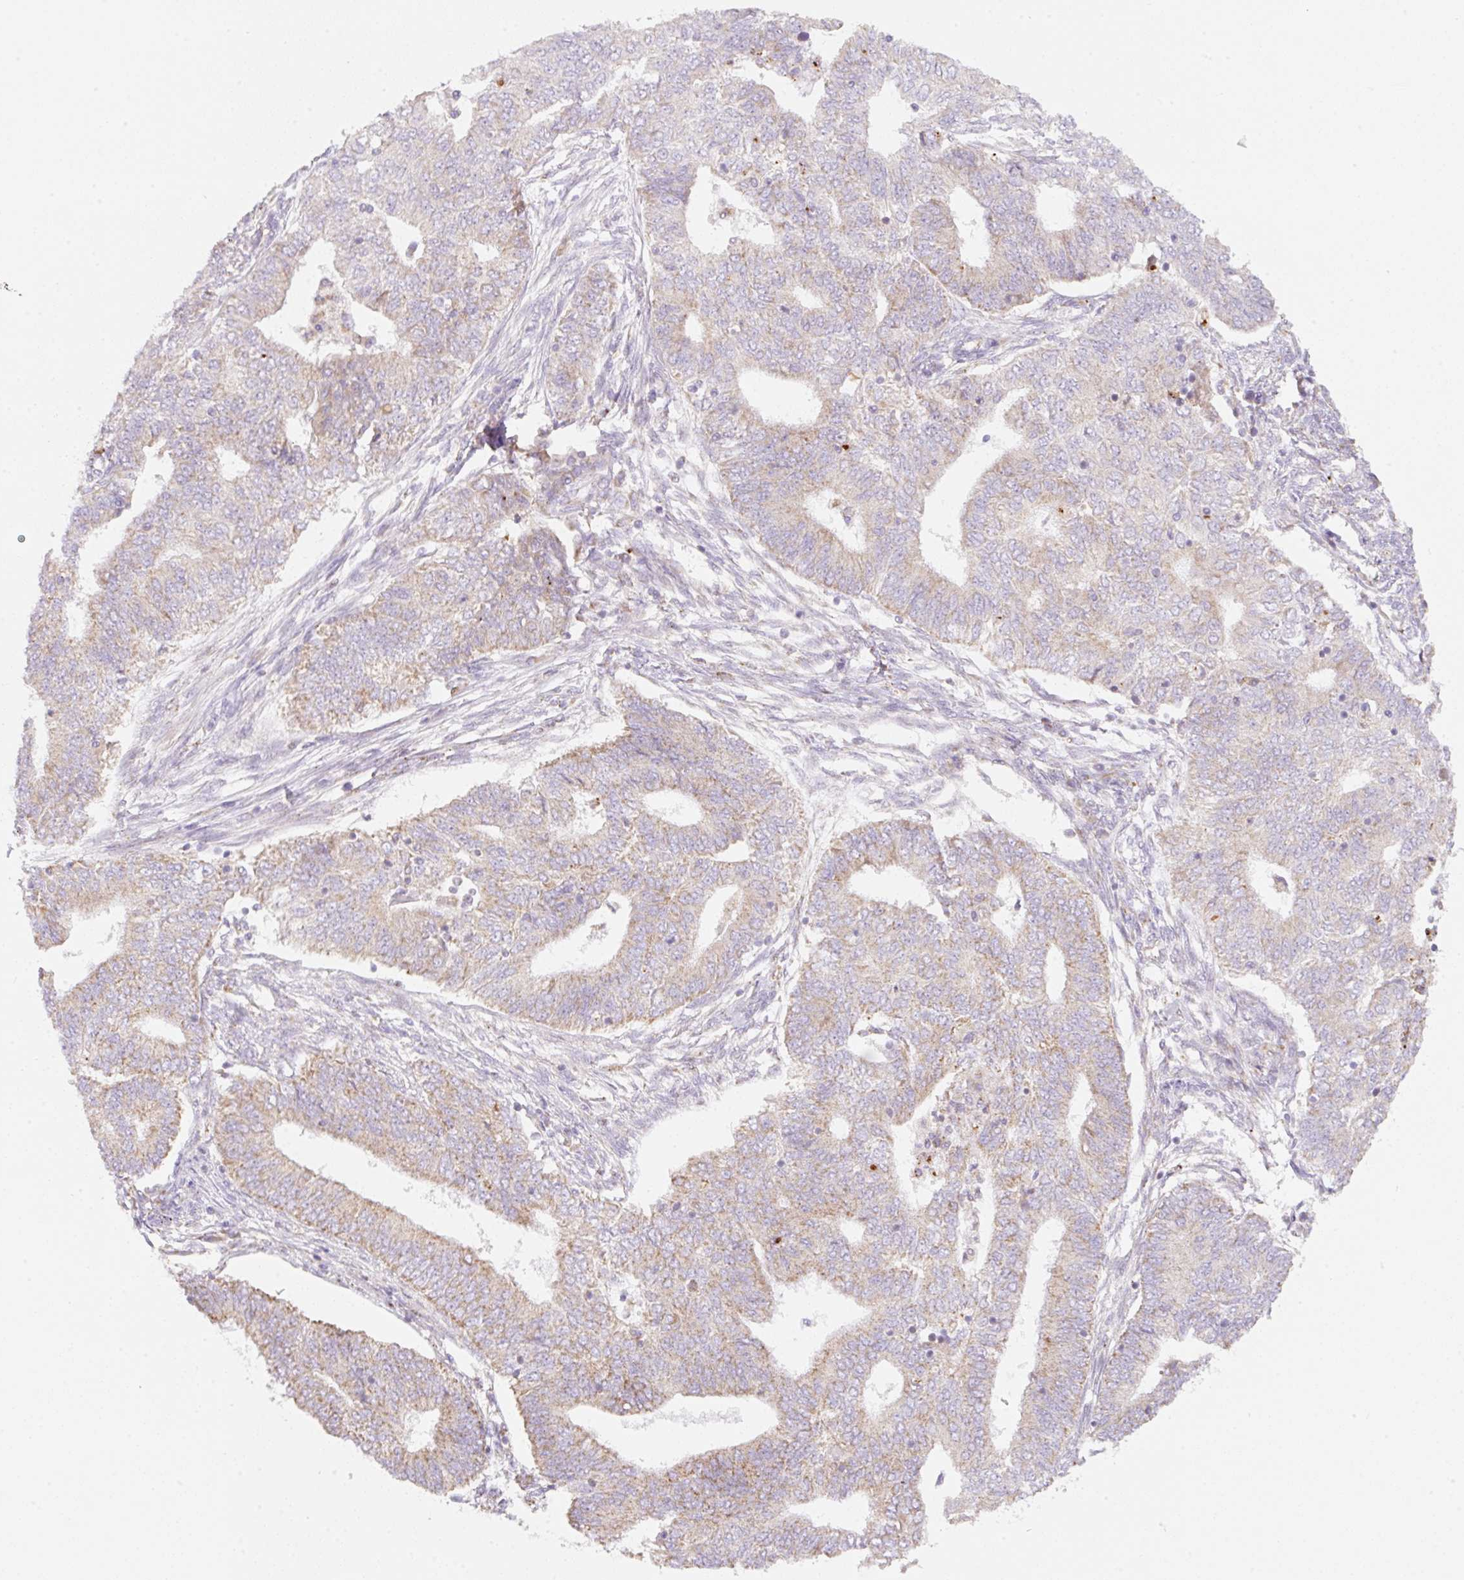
{"staining": {"intensity": "weak", "quantity": "25%-75%", "location": "cytoplasmic/membranous"}, "tissue": "endometrial cancer", "cell_type": "Tumor cells", "image_type": "cancer", "snomed": [{"axis": "morphology", "description": "Adenocarcinoma, NOS"}, {"axis": "topography", "description": "Endometrium"}], "caption": "The micrograph reveals a brown stain indicating the presence of a protein in the cytoplasmic/membranous of tumor cells in adenocarcinoma (endometrial).", "gene": "CLEC3A", "patient": {"sex": "female", "age": 62}}